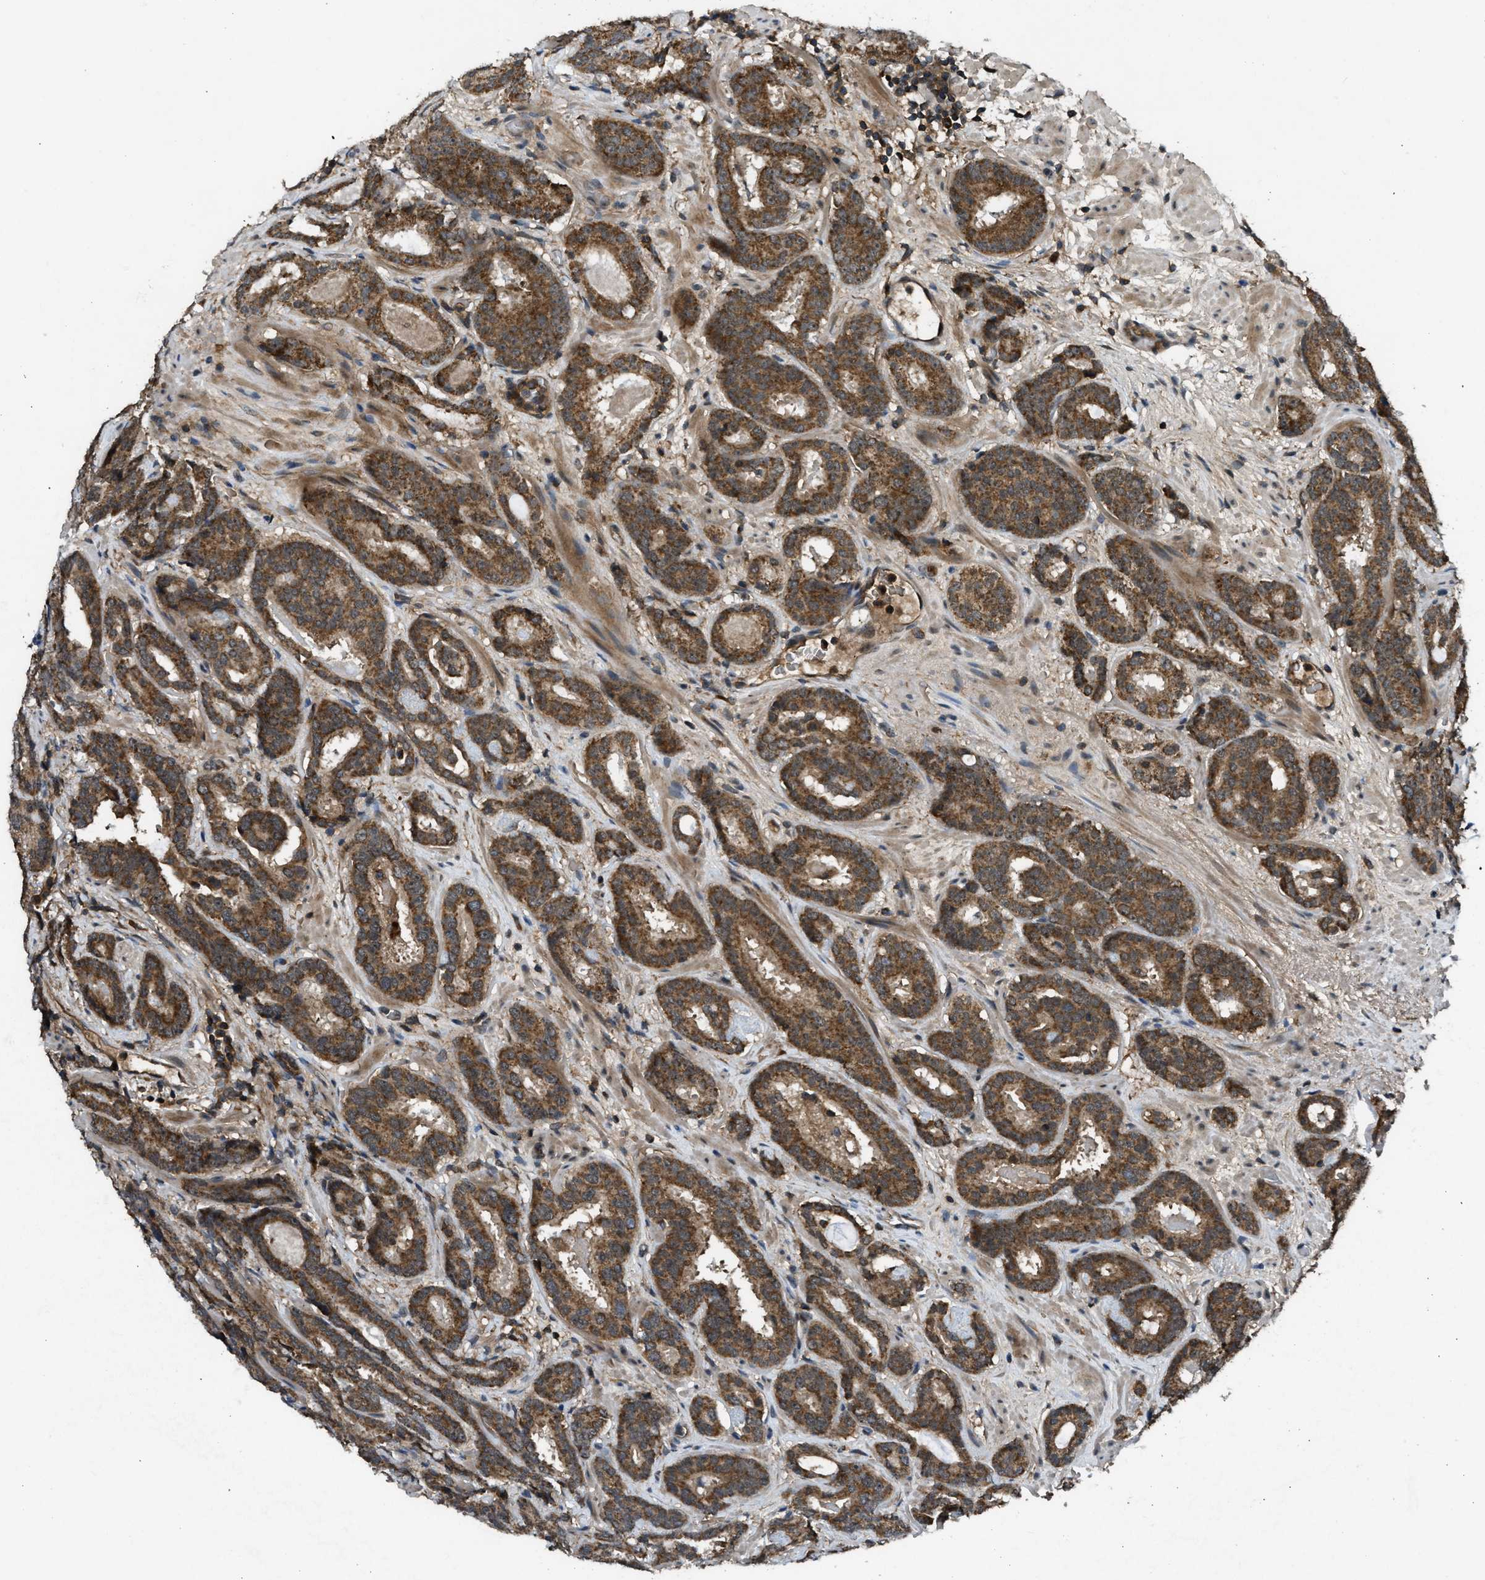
{"staining": {"intensity": "strong", "quantity": ">75%", "location": "cytoplasmic/membranous"}, "tissue": "prostate cancer", "cell_type": "Tumor cells", "image_type": "cancer", "snomed": [{"axis": "morphology", "description": "Adenocarcinoma, Low grade"}, {"axis": "topography", "description": "Prostate"}], "caption": "Immunohistochemistry (IHC) micrograph of neoplastic tissue: human prostate adenocarcinoma (low-grade) stained using IHC demonstrates high levels of strong protein expression localized specifically in the cytoplasmic/membranous of tumor cells, appearing as a cytoplasmic/membranous brown color.", "gene": "ZNF71", "patient": {"sex": "male", "age": 69}}